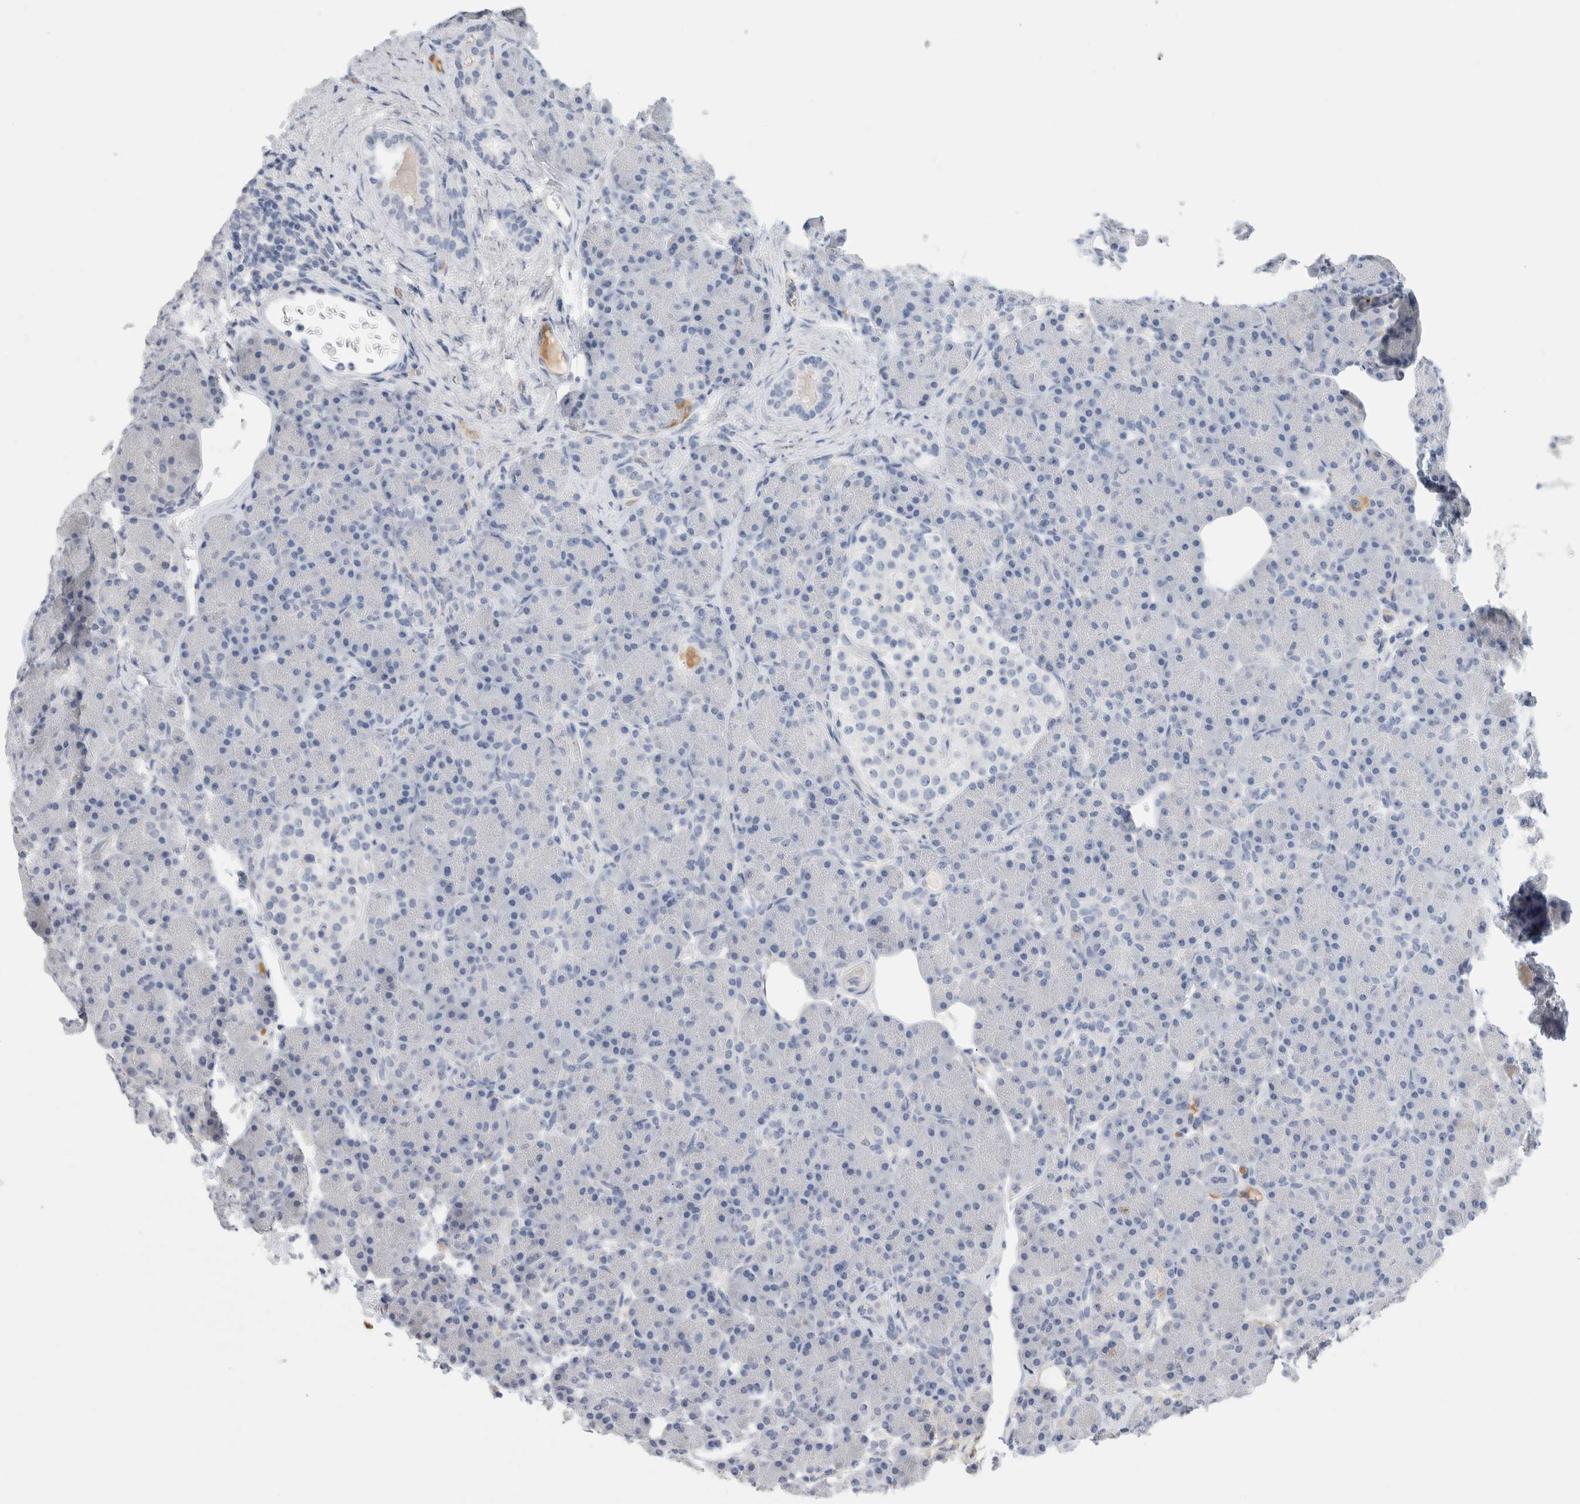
{"staining": {"intensity": "negative", "quantity": "none", "location": "none"}, "tissue": "pancreas", "cell_type": "Exocrine glandular cells", "image_type": "normal", "snomed": [{"axis": "morphology", "description": "Normal tissue, NOS"}, {"axis": "topography", "description": "Pancreas"}], "caption": "IHC image of normal pancreas: human pancreas stained with DAB shows no significant protein expression in exocrine glandular cells.", "gene": "SCGB1A1", "patient": {"sex": "female", "age": 43}}